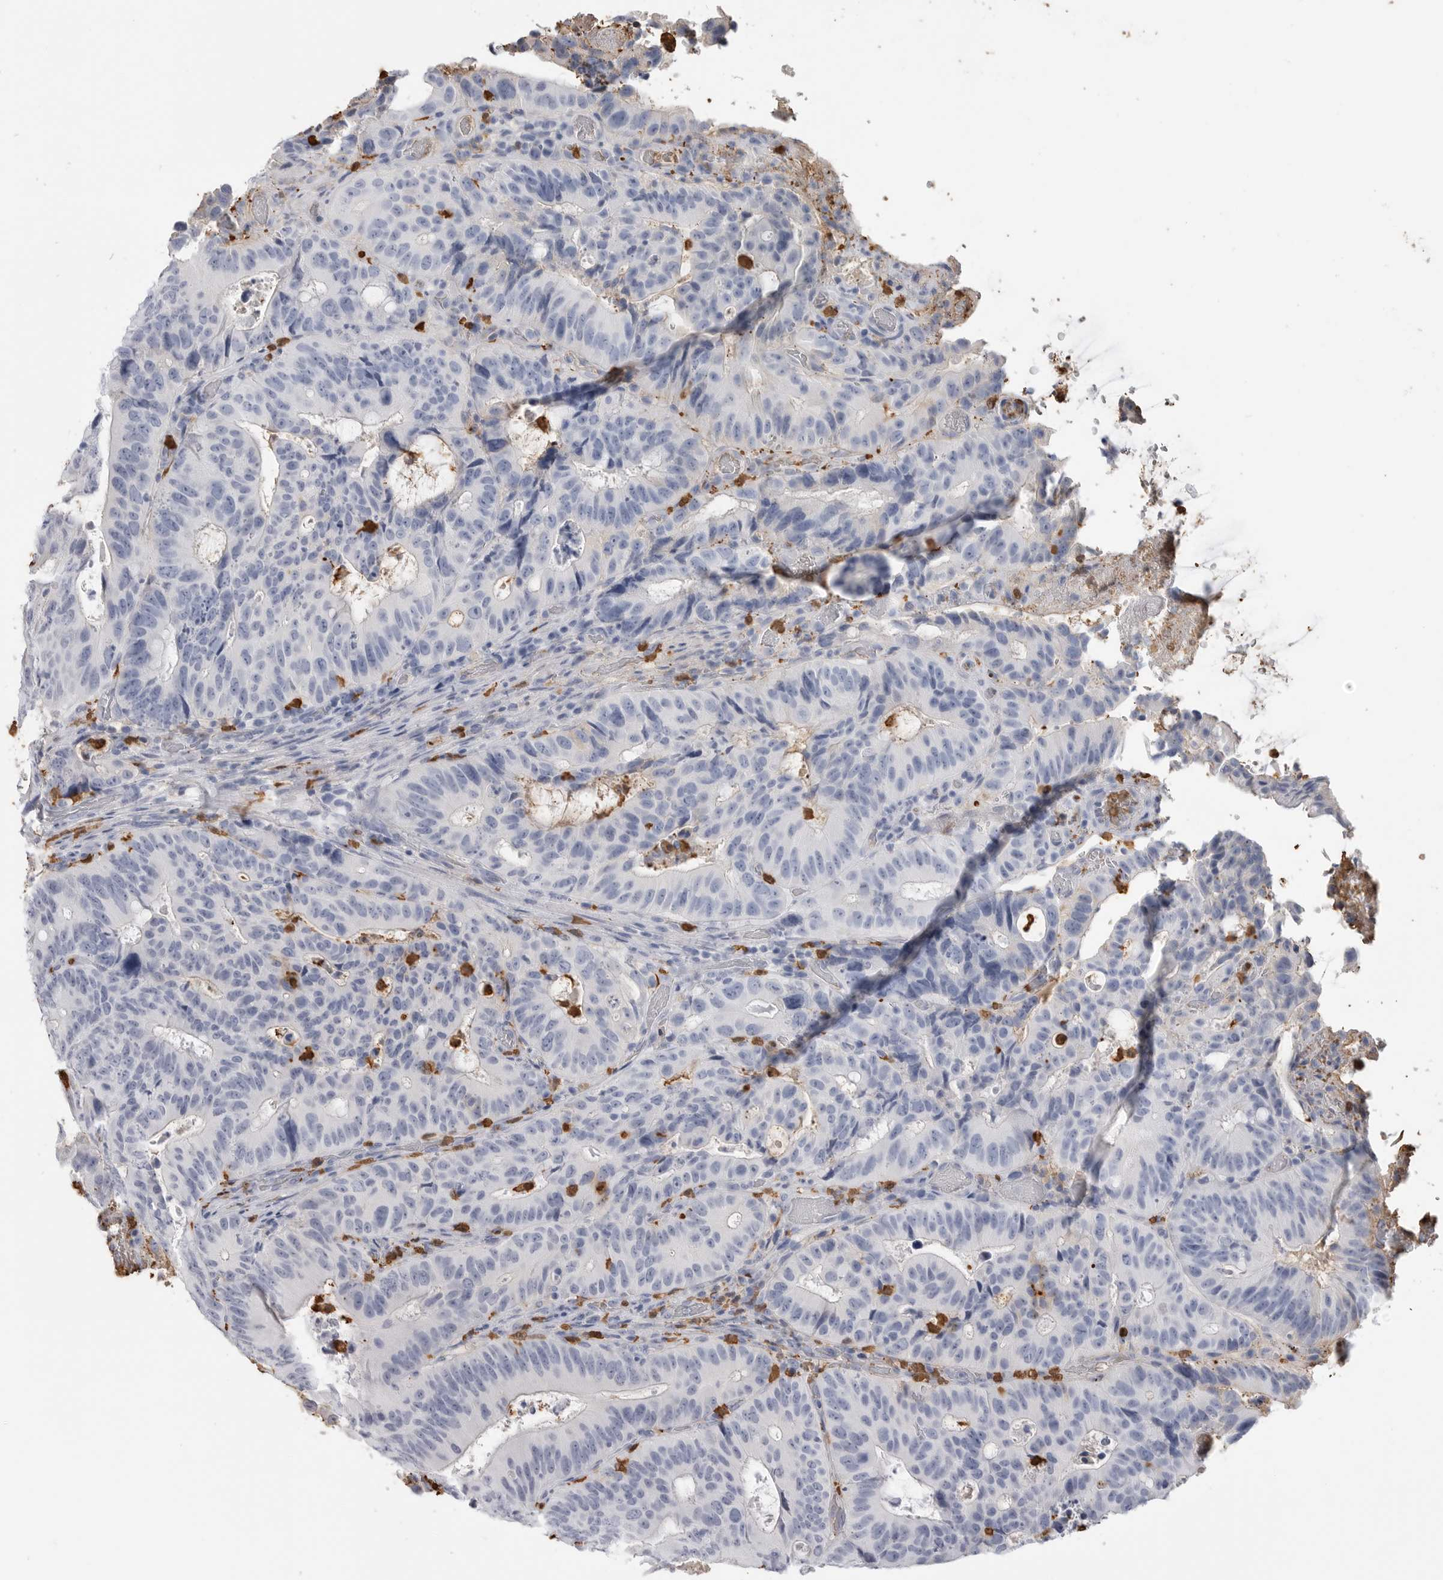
{"staining": {"intensity": "negative", "quantity": "none", "location": "none"}, "tissue": "colorectal cancer", "cell_type": "Tumor cells", "image_type": "cancer", "snomed": [{"axis": "morphology", "description": "Adenocarcinoma, NOS"}, {"axis": "topography", "description": "Colon"}], "caption": "Micrograph shows no protein positivity in tumor cells of colorectal cancer tissue.", "gene": "CYB561D1", "patient": {"sex": "male", "age": 83}}